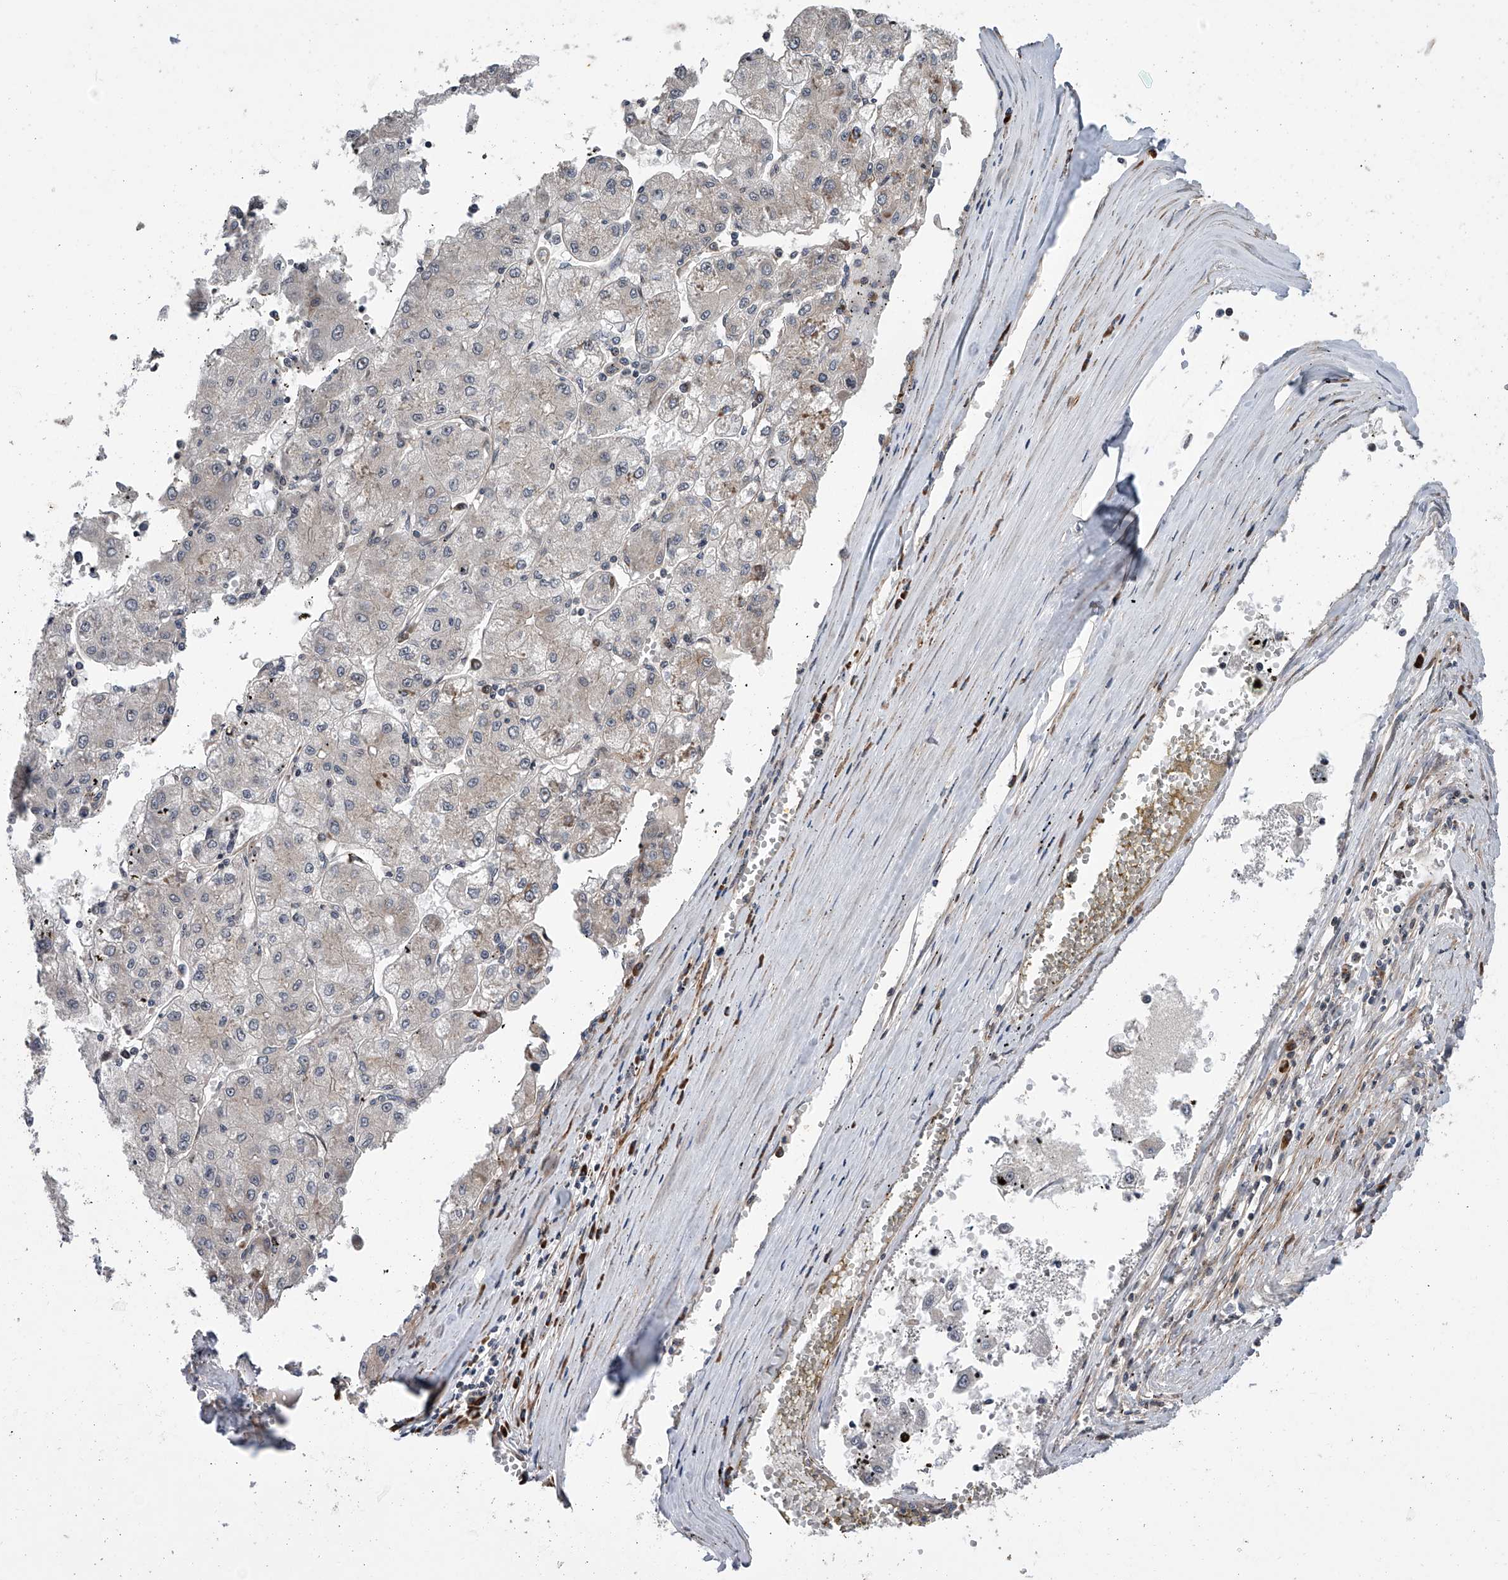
{"staining": {"intensity": "negative", "quantity": "none", "location": "none"}, "tissue": "liver cancer", "cell_type": "Tumor cells", "image_type": "cancer", "snomed": [{"axis": "morphology", "description": "Carcinoma, Hepatocellular, NOS"}, {"axis": "topography", "description": "Liver"}], "caption": "This is an immunohistochemistry (IHC) micrograph of liver cancer. There is no staining in tumor cells.", "gene": "DLGAP2", "patient": {"sex": "male", "age": 72}}